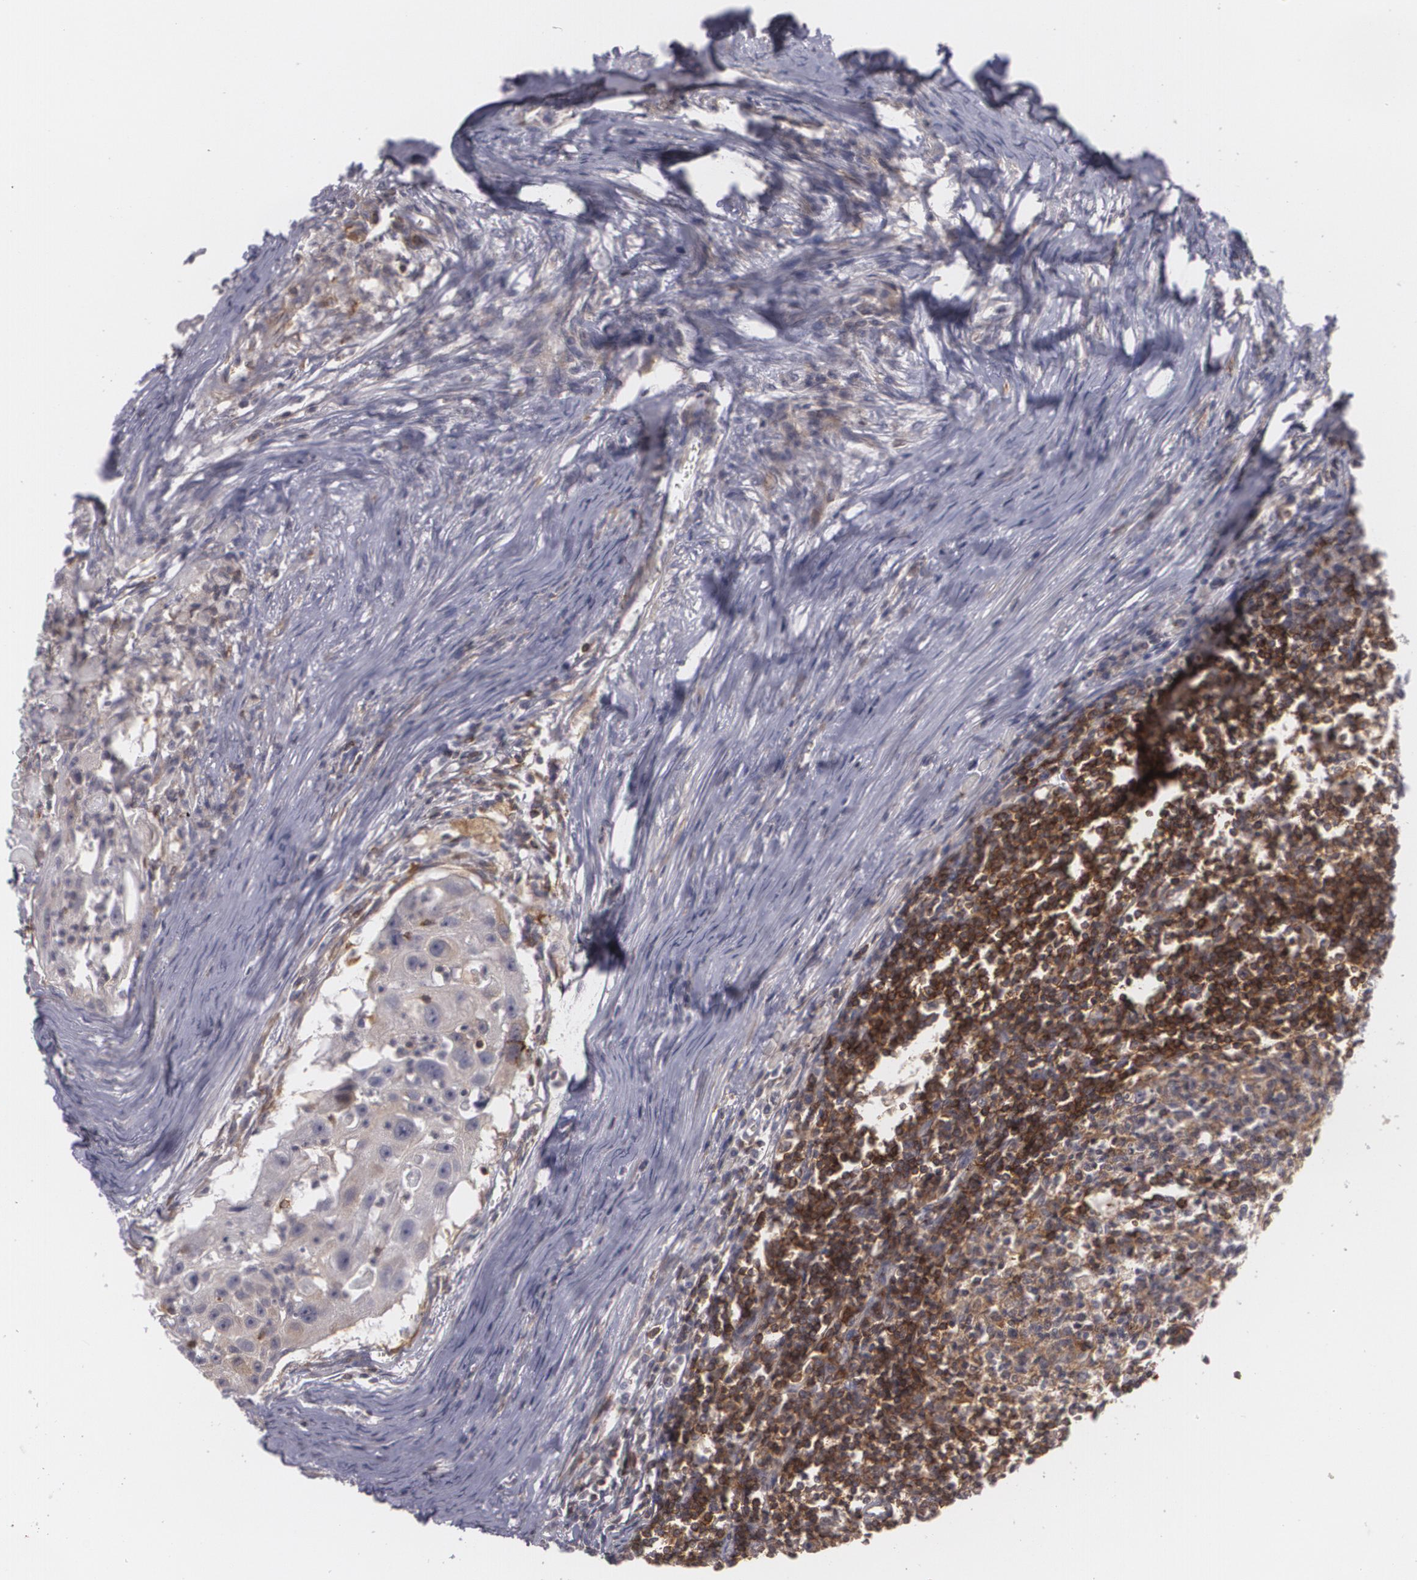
{"staining": {"intensity": "weak", "quantity": "25%-75%", "location": "cytoplasmic/membranous"}, "tissue": "head and neck cancer", "cell_type": "Tumor cells", "image_type": "cancer", "snomed": [{"axis": "morphology", "description": "Squamous cell carcinoma, NOS"}, {"axis": "topography", "description": "Head-Neck"}], "caption": "Head and neck squamous cell carcinoma stained for a protein (brown) demonstrates weak cytoplasmic/membranous positive positivity in approximately 25%-75% of tumor cells.", "gene": "BIN1", "patient": {"sex": "male", "age": 64}}